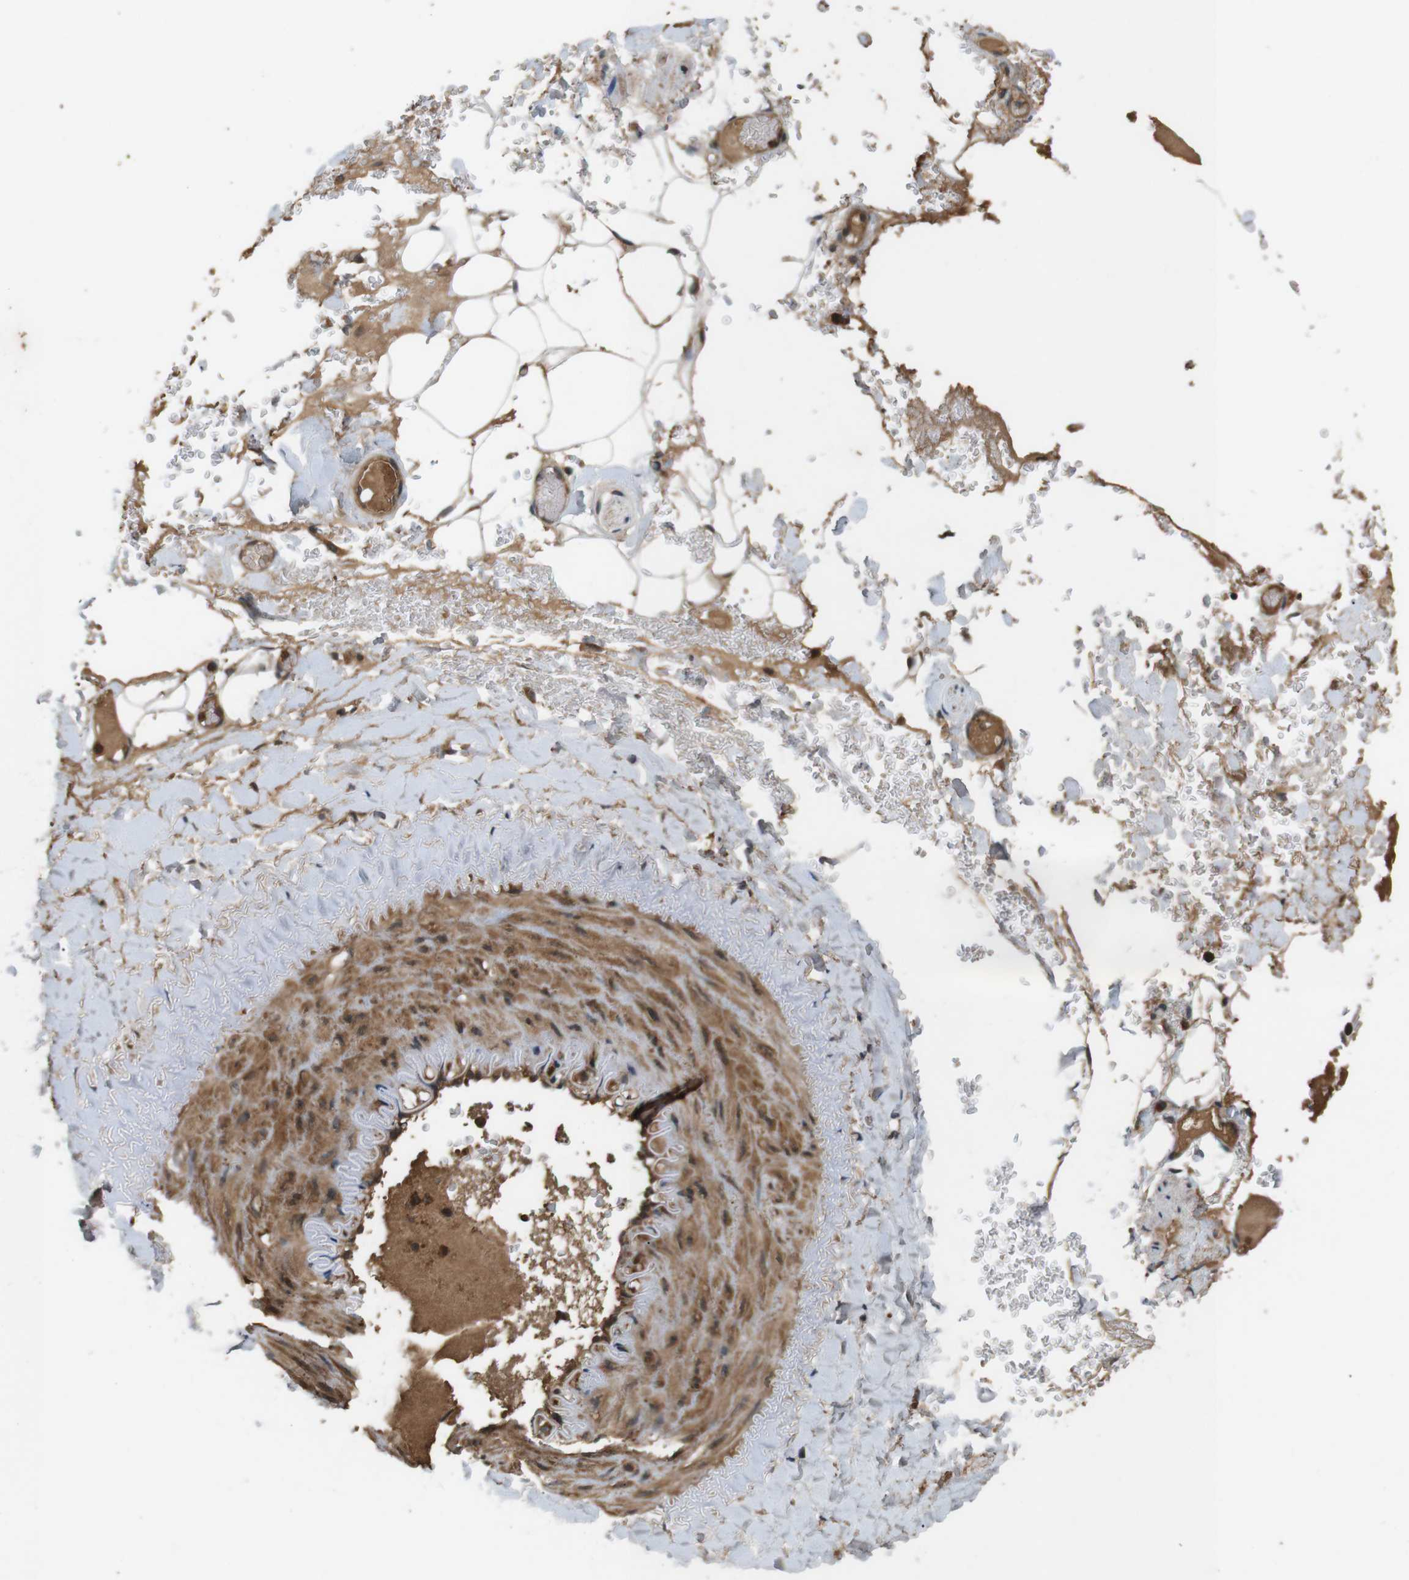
{"staining": {"intensity": "weak", "quantity": ">75%", "location": "cytoplasmic/membranous"}, "tissue": "adipose tissue", "cell_type": "Adipocytes", "image_type": "normal", "snomed": [{"axis": "morphology", "description": "Normal tissue, NOS"}, {"axis": "topography", "description": "Peripheral nerve tissue"}], "caption": "Protein analysis of benign adipose tissue reveals weak cytoplasmic/membranous expression in approximately >75% of adipocytes. The staining was performed using DAB (3,3'-diaminobenzidine), with brown indicating positive protein expression. Nuclei are stained blue with hematoxylin.", "gene": "NFKBIE", "patient": {"sex": "male", "age": 70}}